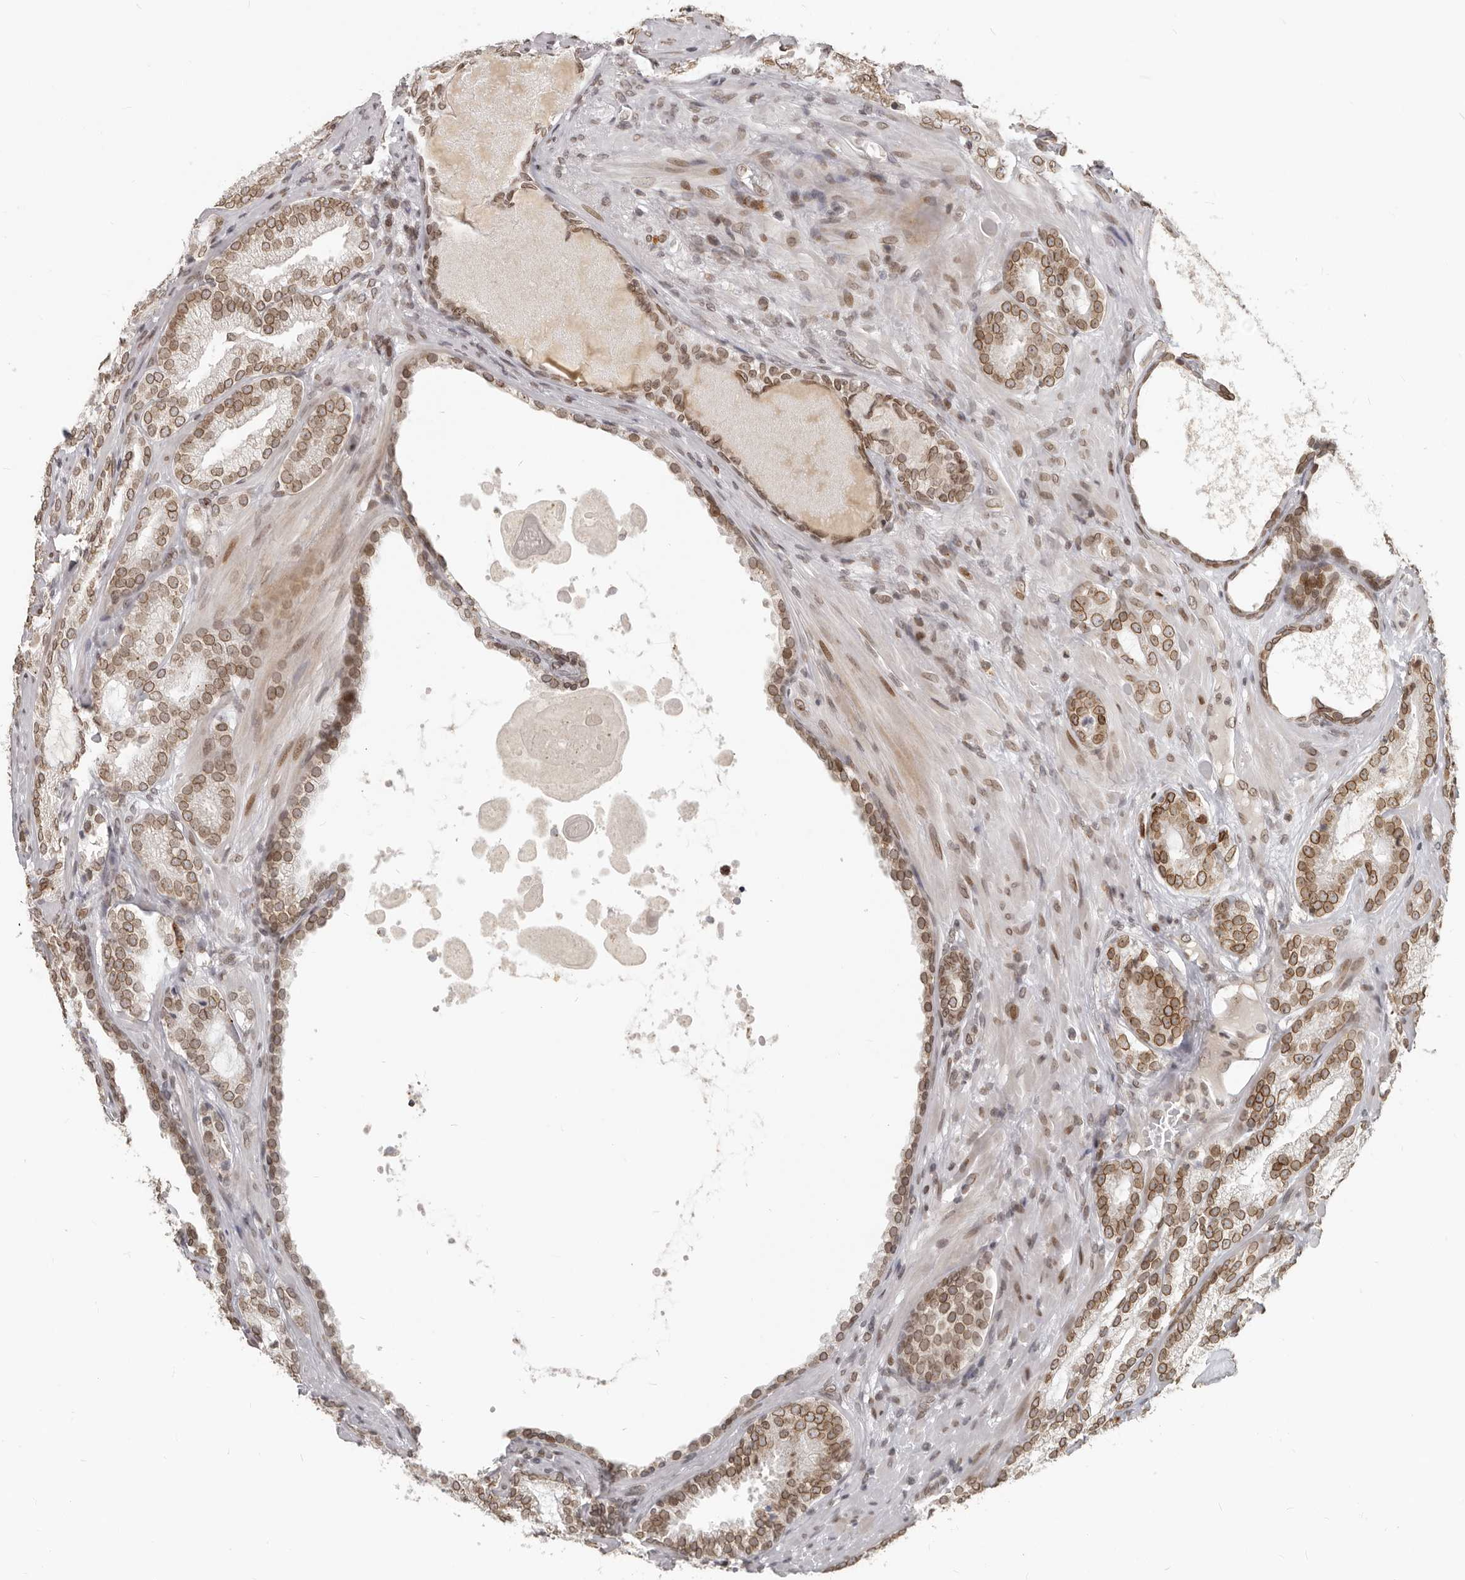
{"staining": {"intensity": "moderate", "quantity": ">75%", "location": "cytoplasmic/membranous,nuclear"}, "tissue": "prostate cancer", "cell_type": "Tumor cells", "image_type": "cancer", "snomed": [{"axis": "morphology", "description": "Normal morphology"}, {"axis": "morphology", "description": "Adenocarcinoma, Low grade"}, {"axis": "topography", "description": "Prostate"}], "caption": "Protein expression analysis of human adenocarcinoma (low-grade) (prostate) reveals moderate cytoplasmic/membranous and nuclear positivity in about >75% of tumor cells.", "gene": "NUP153", "patient": {"sex": "male", "age": 72}}